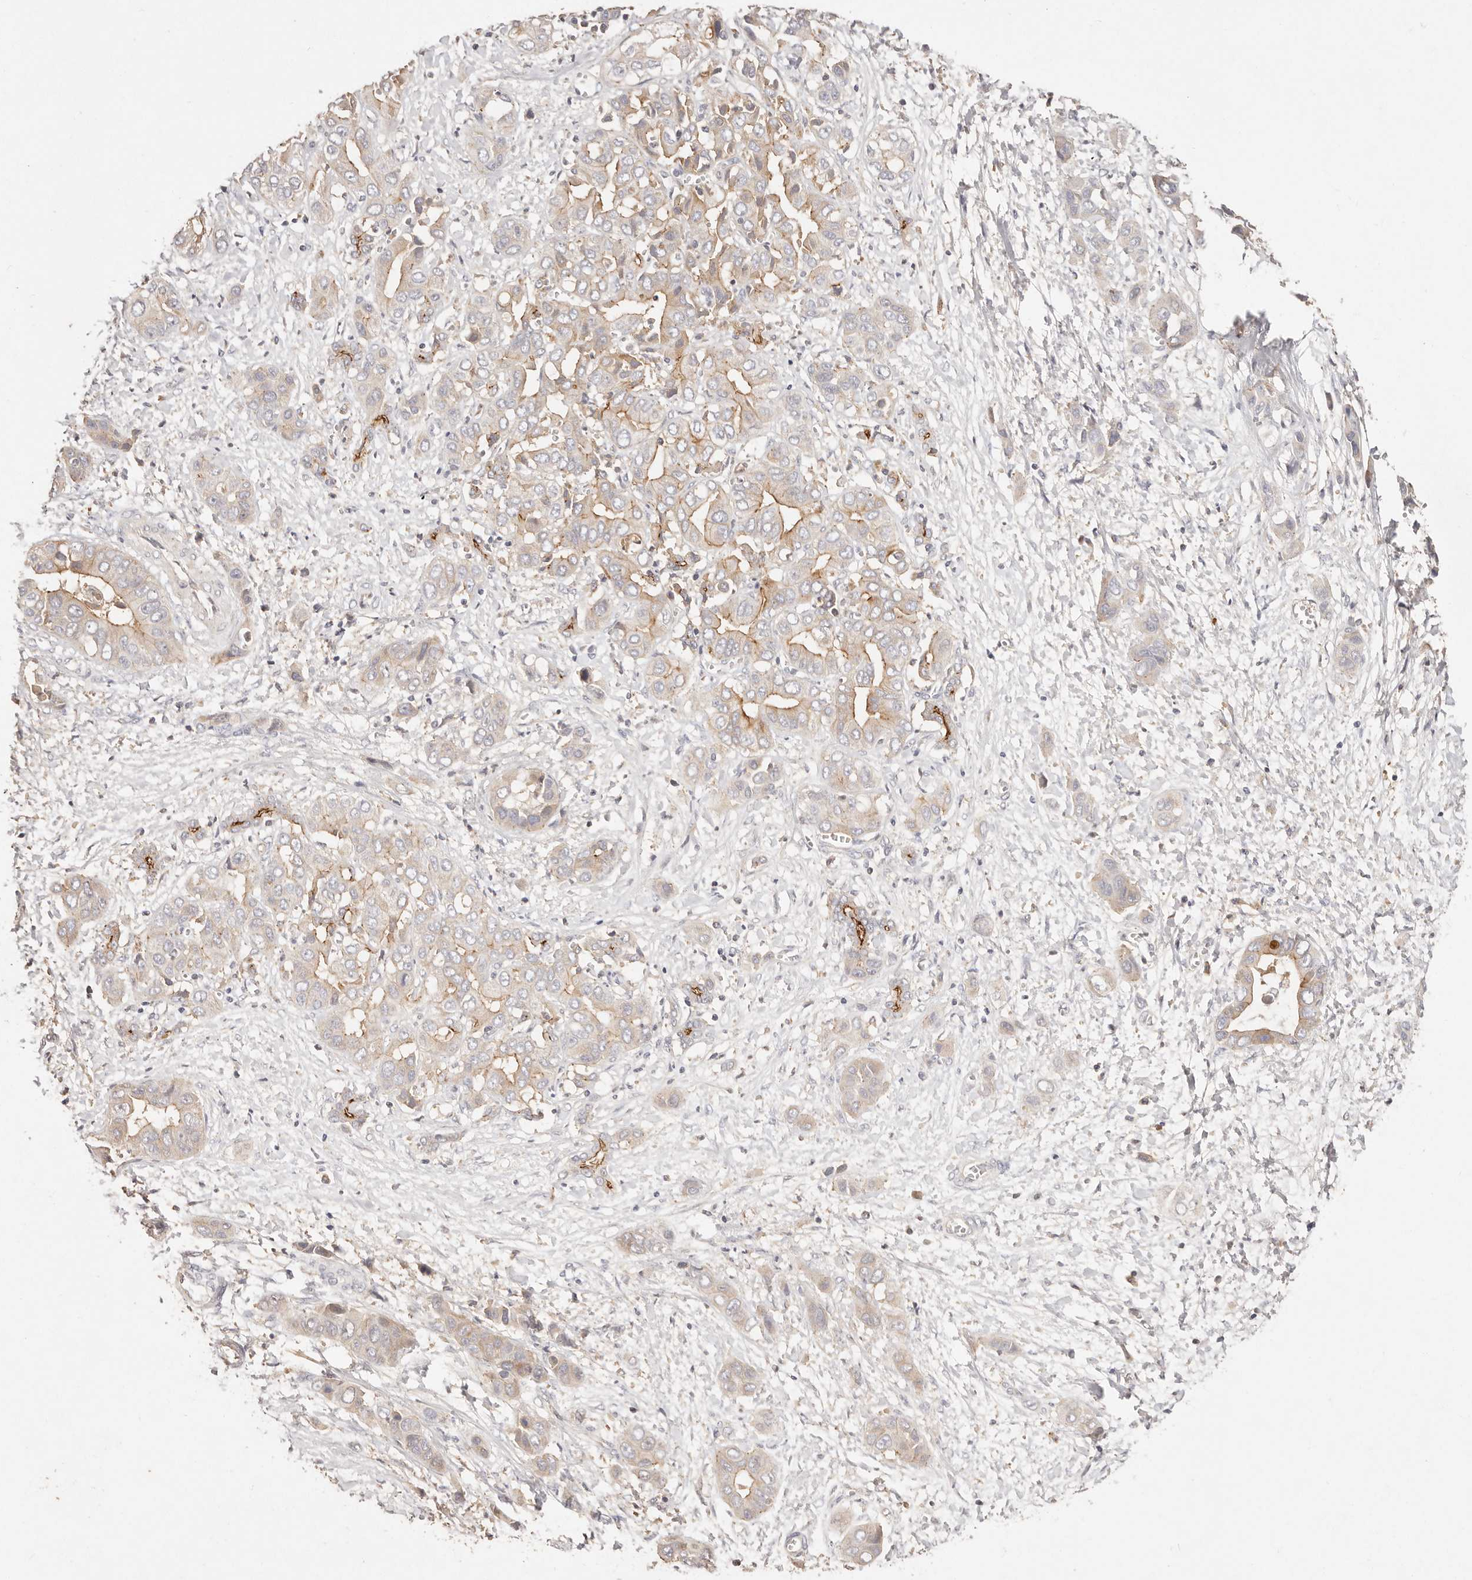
{"staining": {"intensity": "moderate", "quantity": "<25%", "location": "cytoplasmic/membranous"}, "tissue": "liver cancer", "cell_type": "Tumor cells", "image_type": "cancer", "snomed": [{"axis": "morphology", "description": "Cholangiocarcinoma"}, {"axis": "topography", "description": "Liver"}], "caption": "Protein staining of liver cancer (cholangiocarcinoma) tissue shows moderate cytoplasmic/membranous staining in approximately <25% of tumor cells.", "gene": "CXADR", "patient": {"sex": "female", "age": 52}}